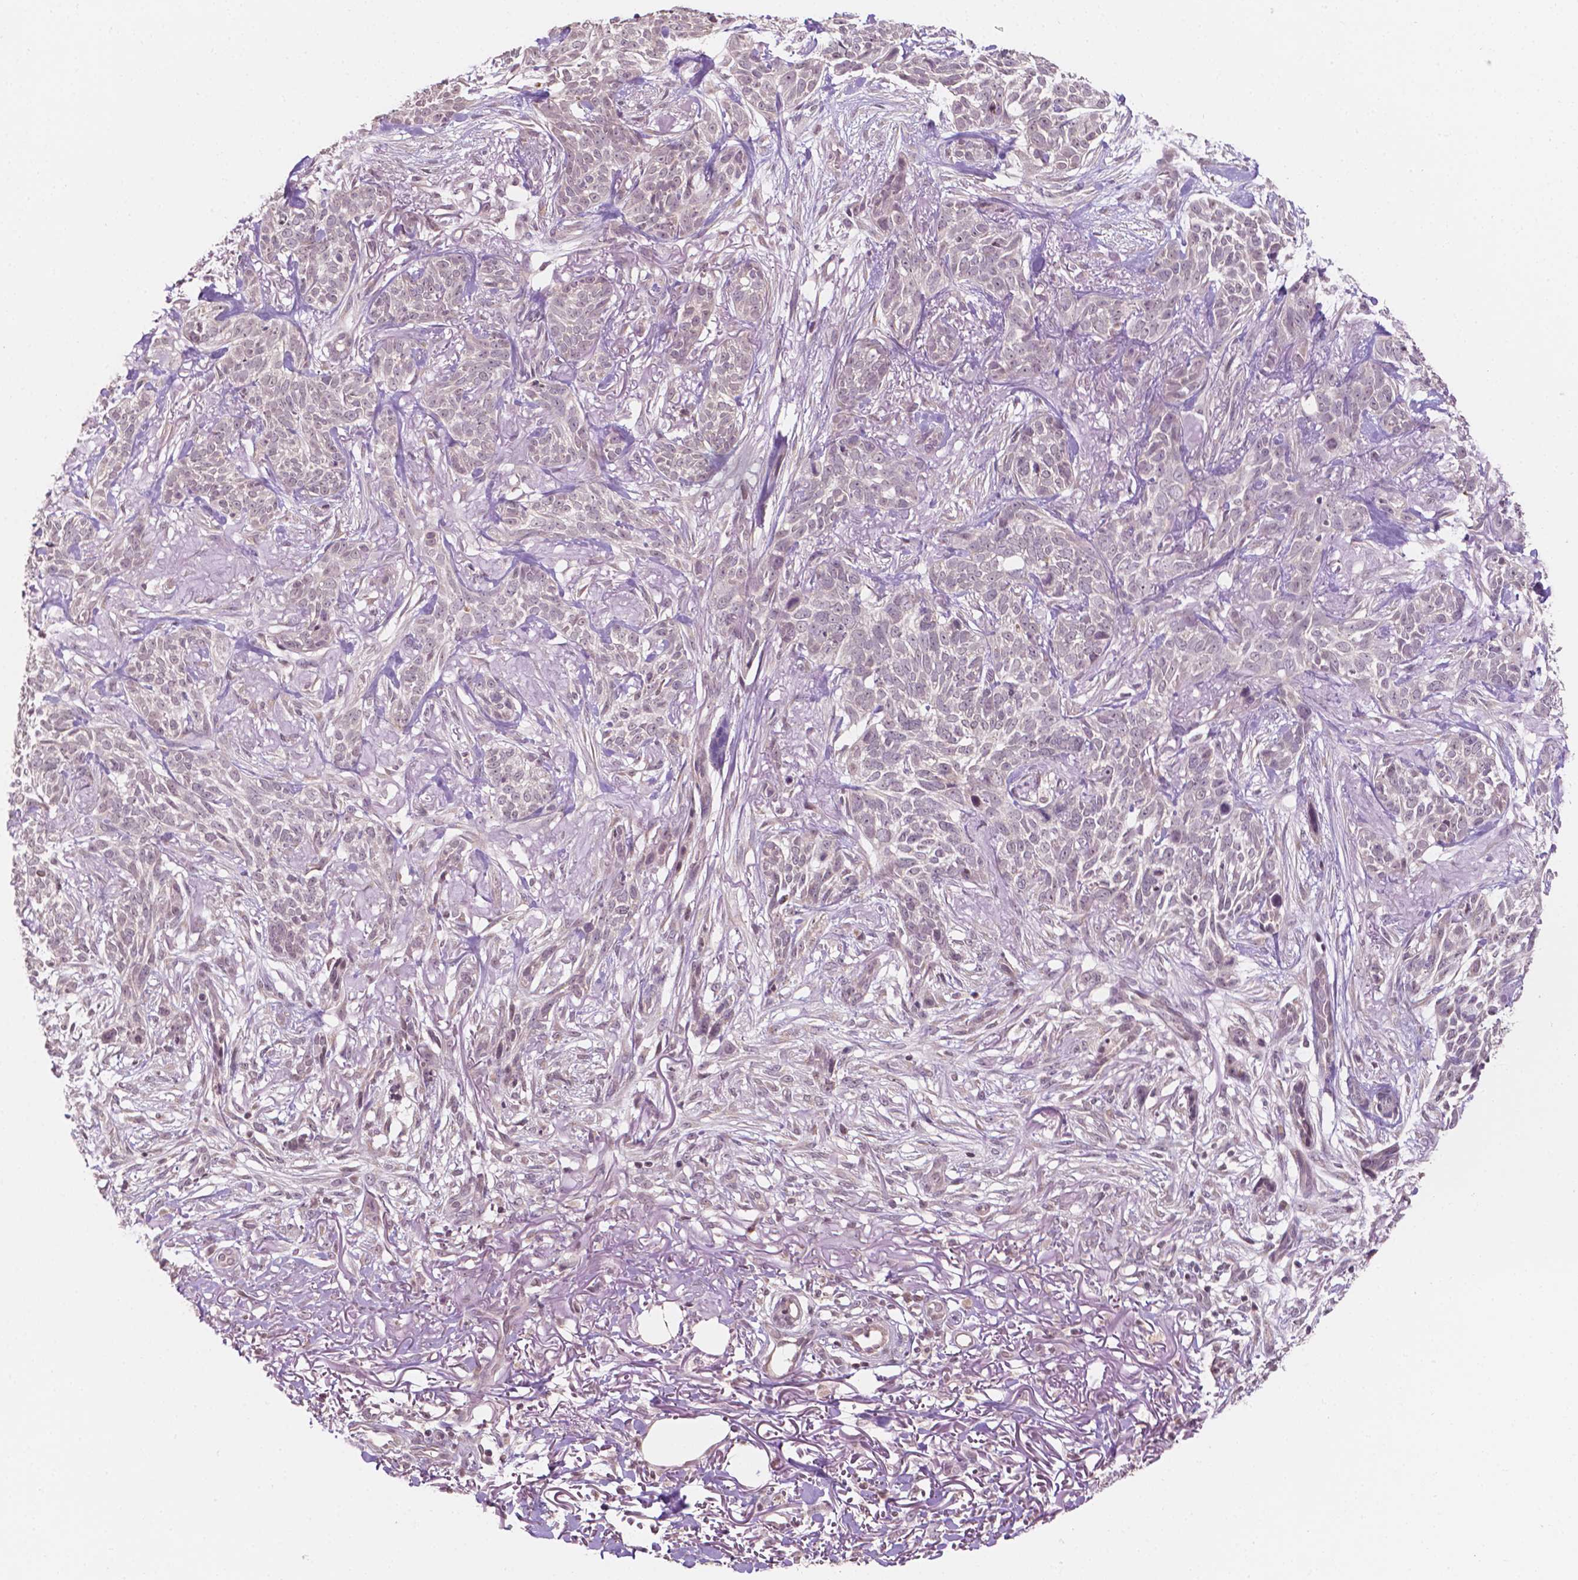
{"staining": {"intensity": "negative", "quantity": "none", "location": "none"}, "tissue": "skin cancer", "cell_type": "Tumor cells", "image_type": "cancer", "snomed": [{"axis": "morphology", "description": "Basal cell carcinoma"}, {"axis": "topography", "description": "Skin"}], "caption": "Protein analysis of skin basal cell carcinoma demonstrates no significant positivity in tumor cells. (Immunohistochemistry, brightfield microscopy, high magnification).", "gene": "NOS1AP", "patient": {"sex": "male", "age": 74}}